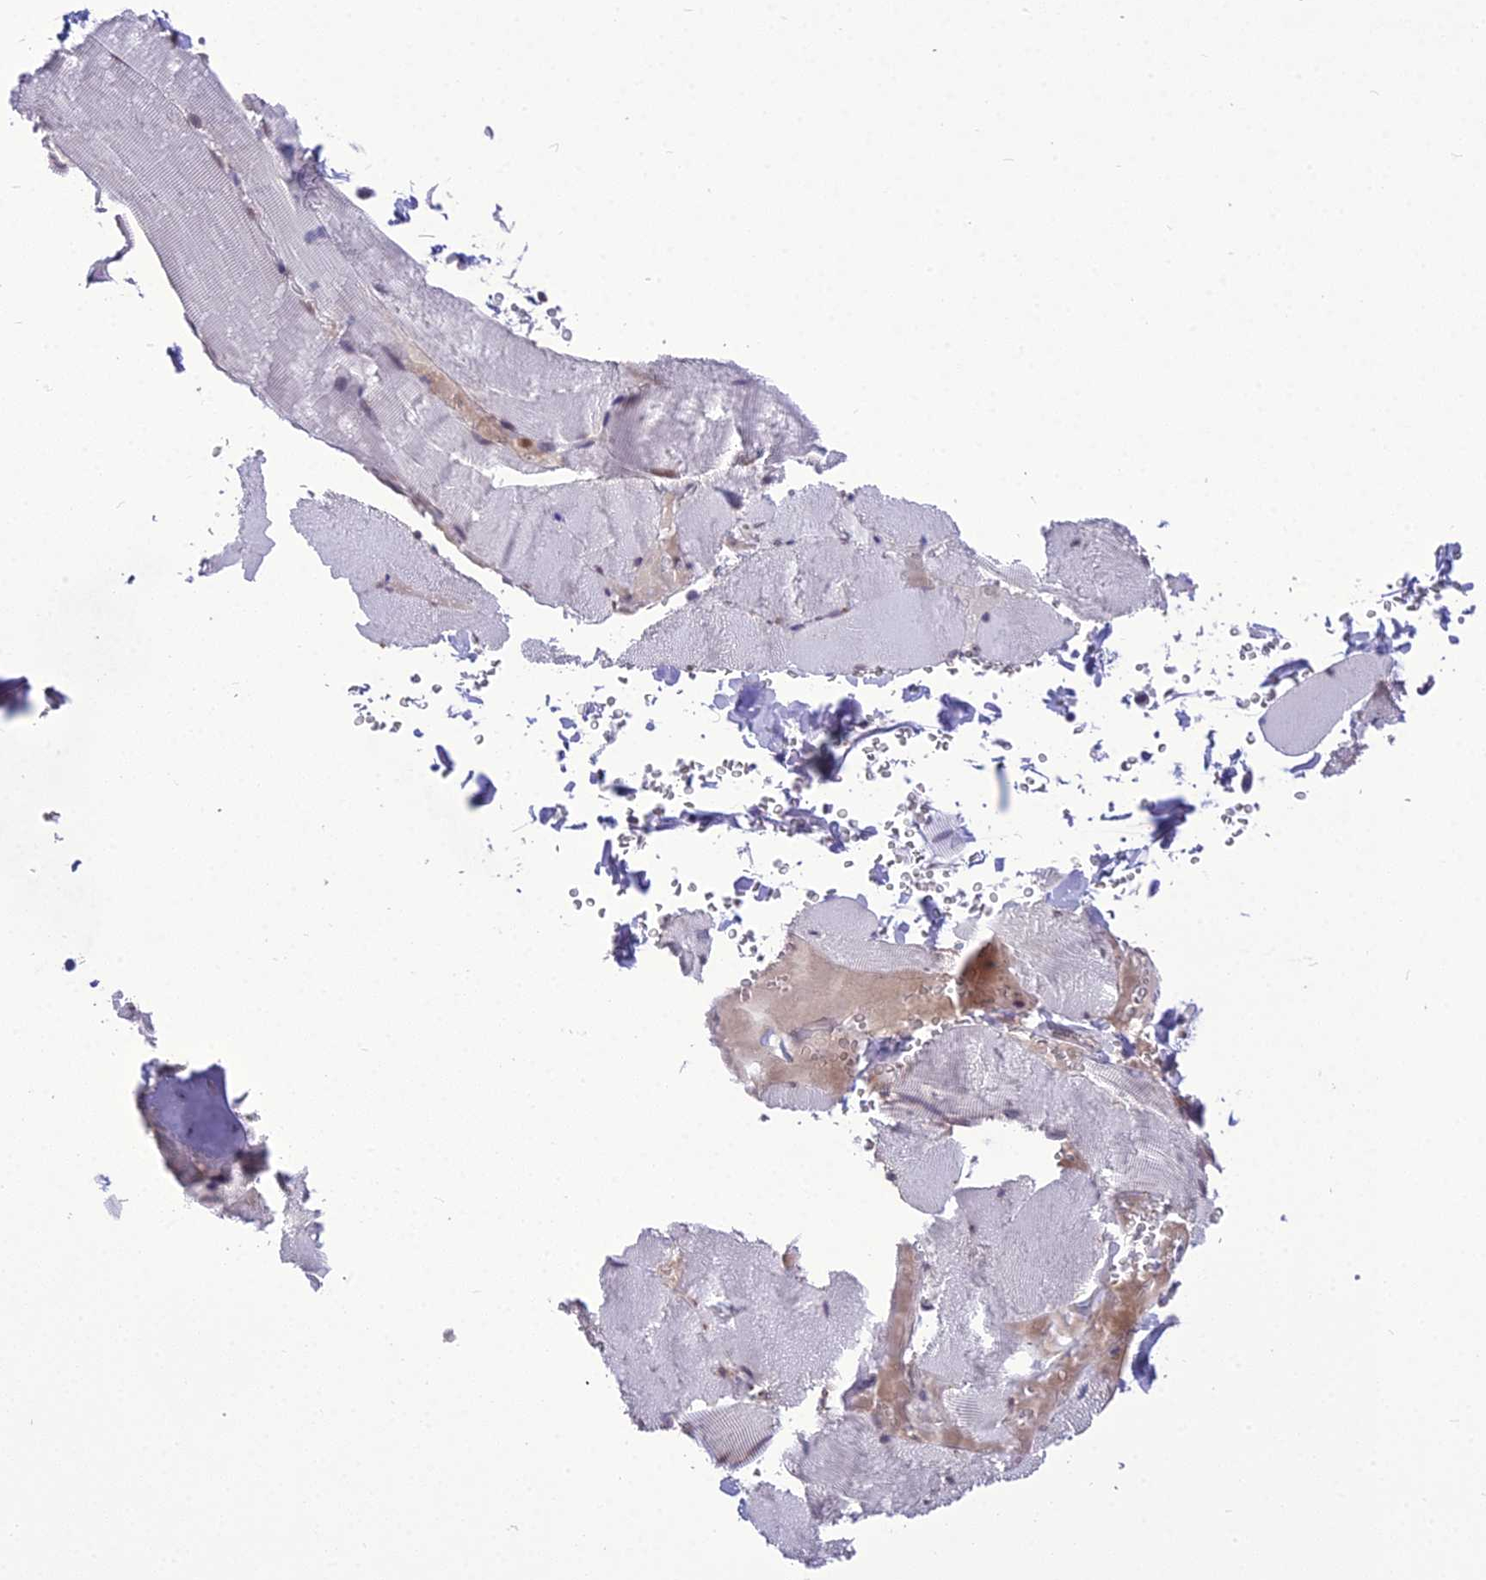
{"staining": {"intensity": "moderate", "quantity": ">75%", "location": "nuclear"}, "tissue": "skeletal muscle", "cell_type": "Myocytes", "image_type": "normal", "snomed": [{"axis": "morphology", "description": "Normal tissue, NOS"}, {"axis": "topography", "description": "Skeletal muscle"}, {"axis": "topography", "description": "Head-Neck"}], "caption": "IHC (DAB (3,3'-diaminobenzidine)) staining of benign human skeletal muscle displays moderate nuclear protein positivity in about >75% of myocytes. (DAB (3,3'-diaminobenzidine) IHC, brown staining for protein, blue staining for nuclei).", "gene": "SH3RF3", "patient": {"sex": "male", "age": 66}}